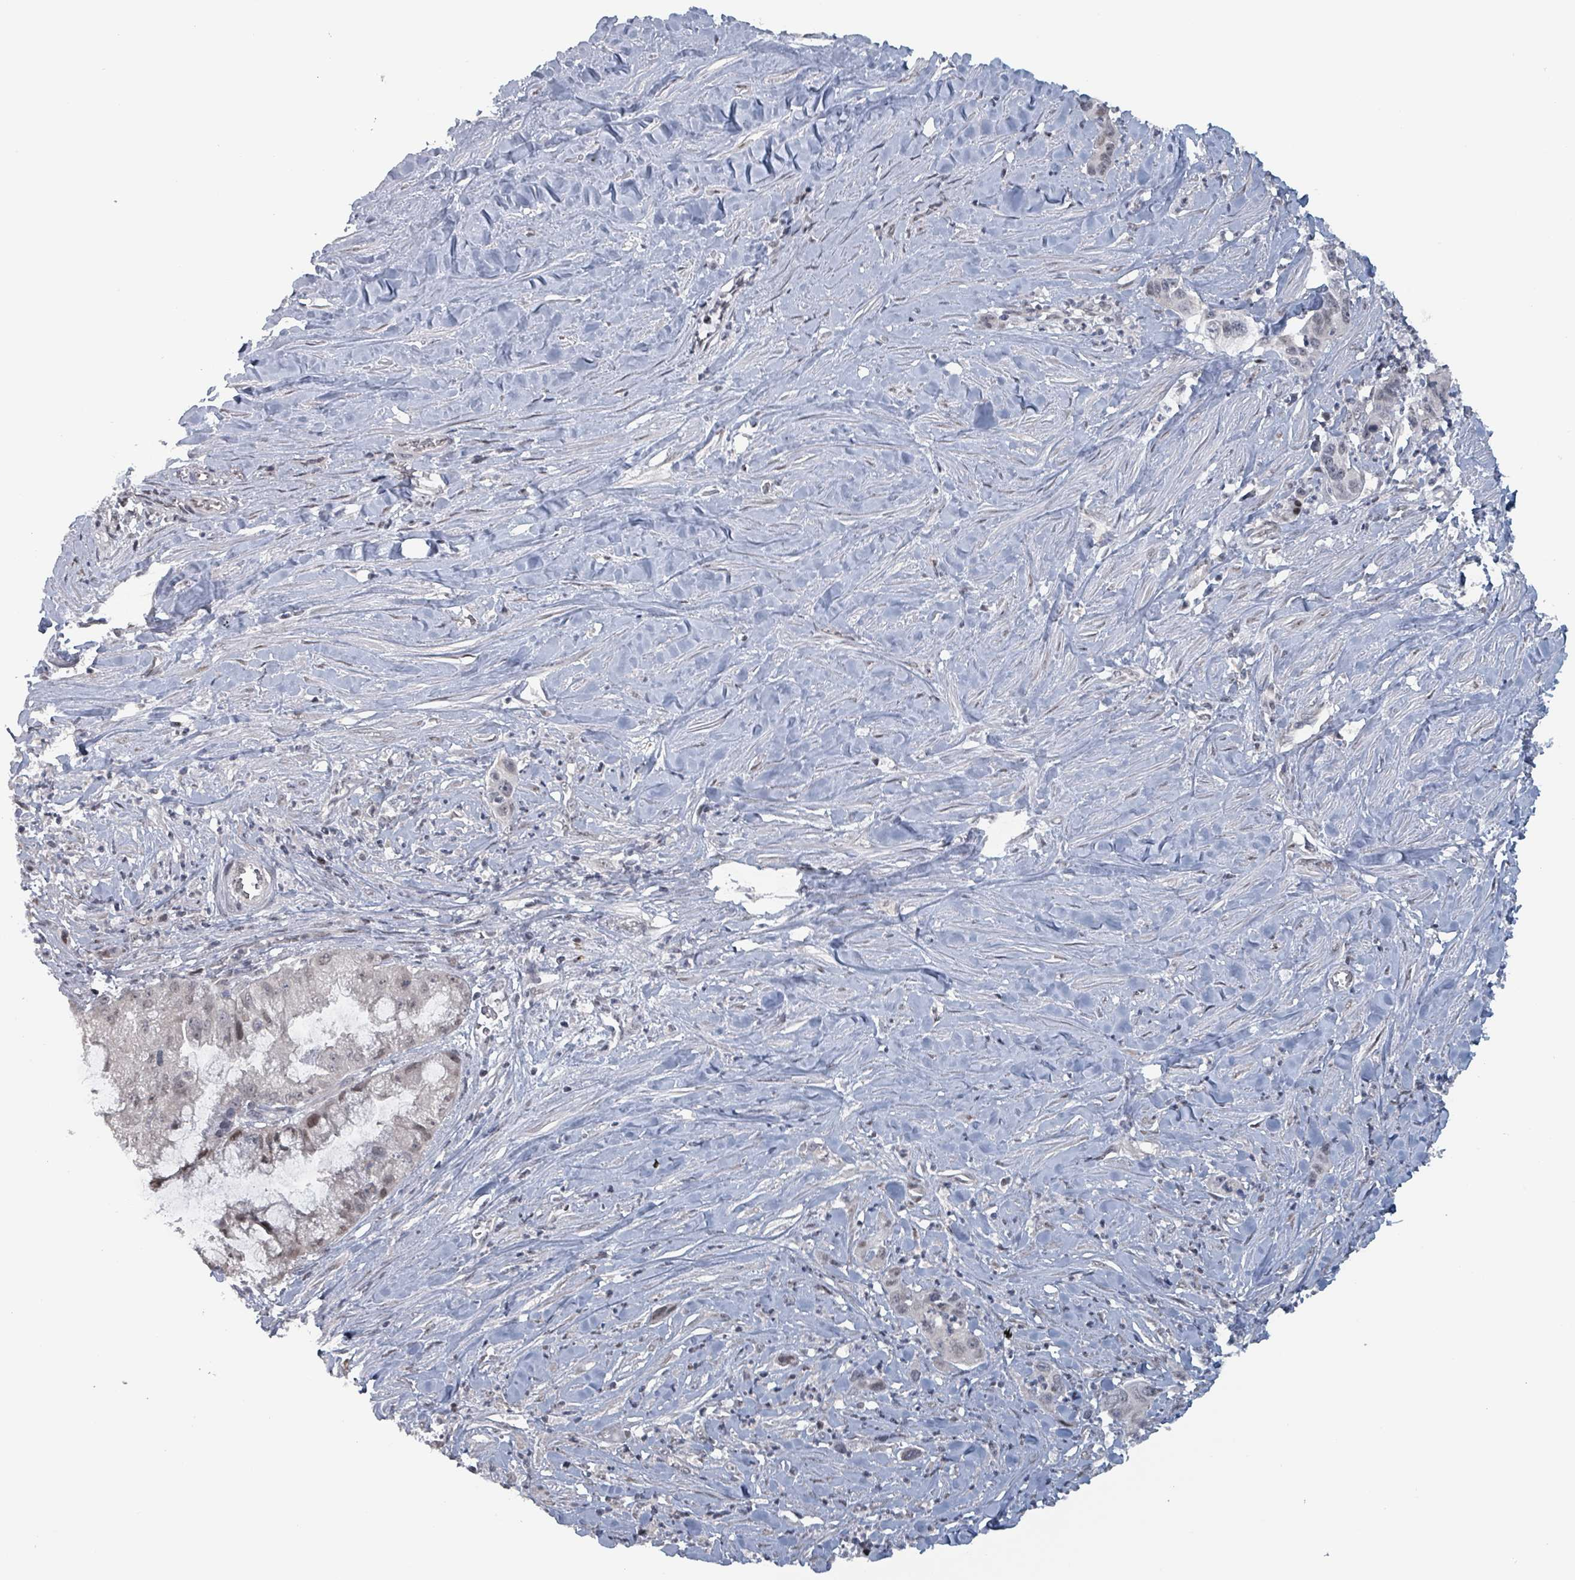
{"staining": {"intensity": "negative", "quantity": "none", "location": "none"}, "tissue": "pancreatic cancer", "cell_type": "Tumor cells", "image_type": "cancer", "snomed": [{"axis": "morphology", "description": "Adenocarcinoma, NOS"}, {"axis": "topography", "description": "Pancreas"}], "caption": "Immunohistochemistry of human adenocarcinoma (pancreatic) displays no positivity in tumor cells. The staining is performed using DAB (3,3'-diaminobenzidine) brown chromogen with nuclei counter-stained in using hematoxylin.", "gene": "BIVM", "patient": {"sex": "male", "age": 73}}